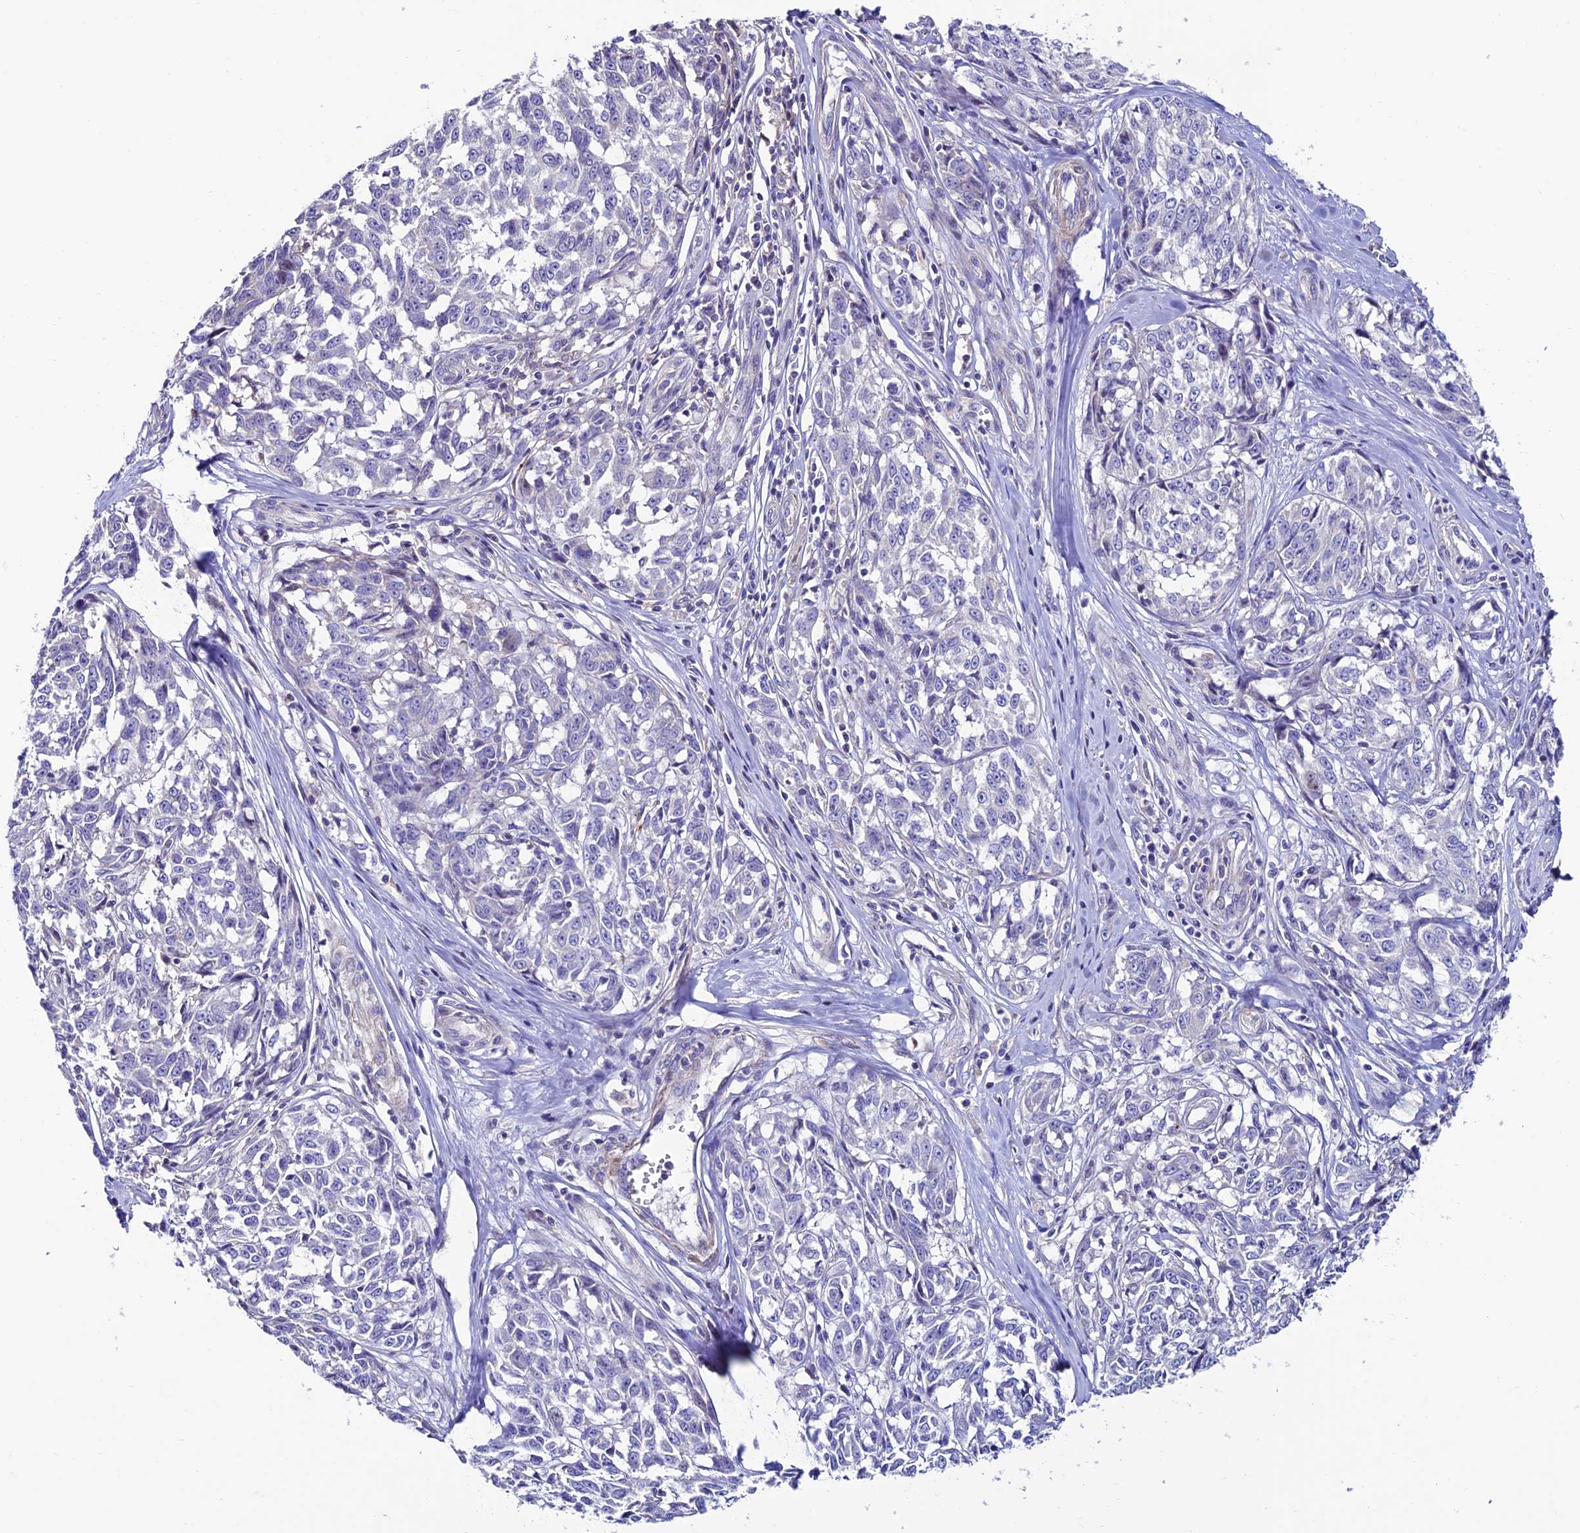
{"staining": {"intensity": "negative", "quantity": "none", "location": "none"}, "tissue": "melanoma", "cell_type": "Tumor cells", "image_type": "cancer", "snomed": [{"axis": "morphology", "description": "Malignant melanoma, NOS"}, {"axis": "topography", "description": "Skin"}], "caption": "Photomicrograph shows no significant protein staining in tumor cells of malignant melanoma.", "gene": "FAM178B", "patient": {"sex": "female", "age": 64}}